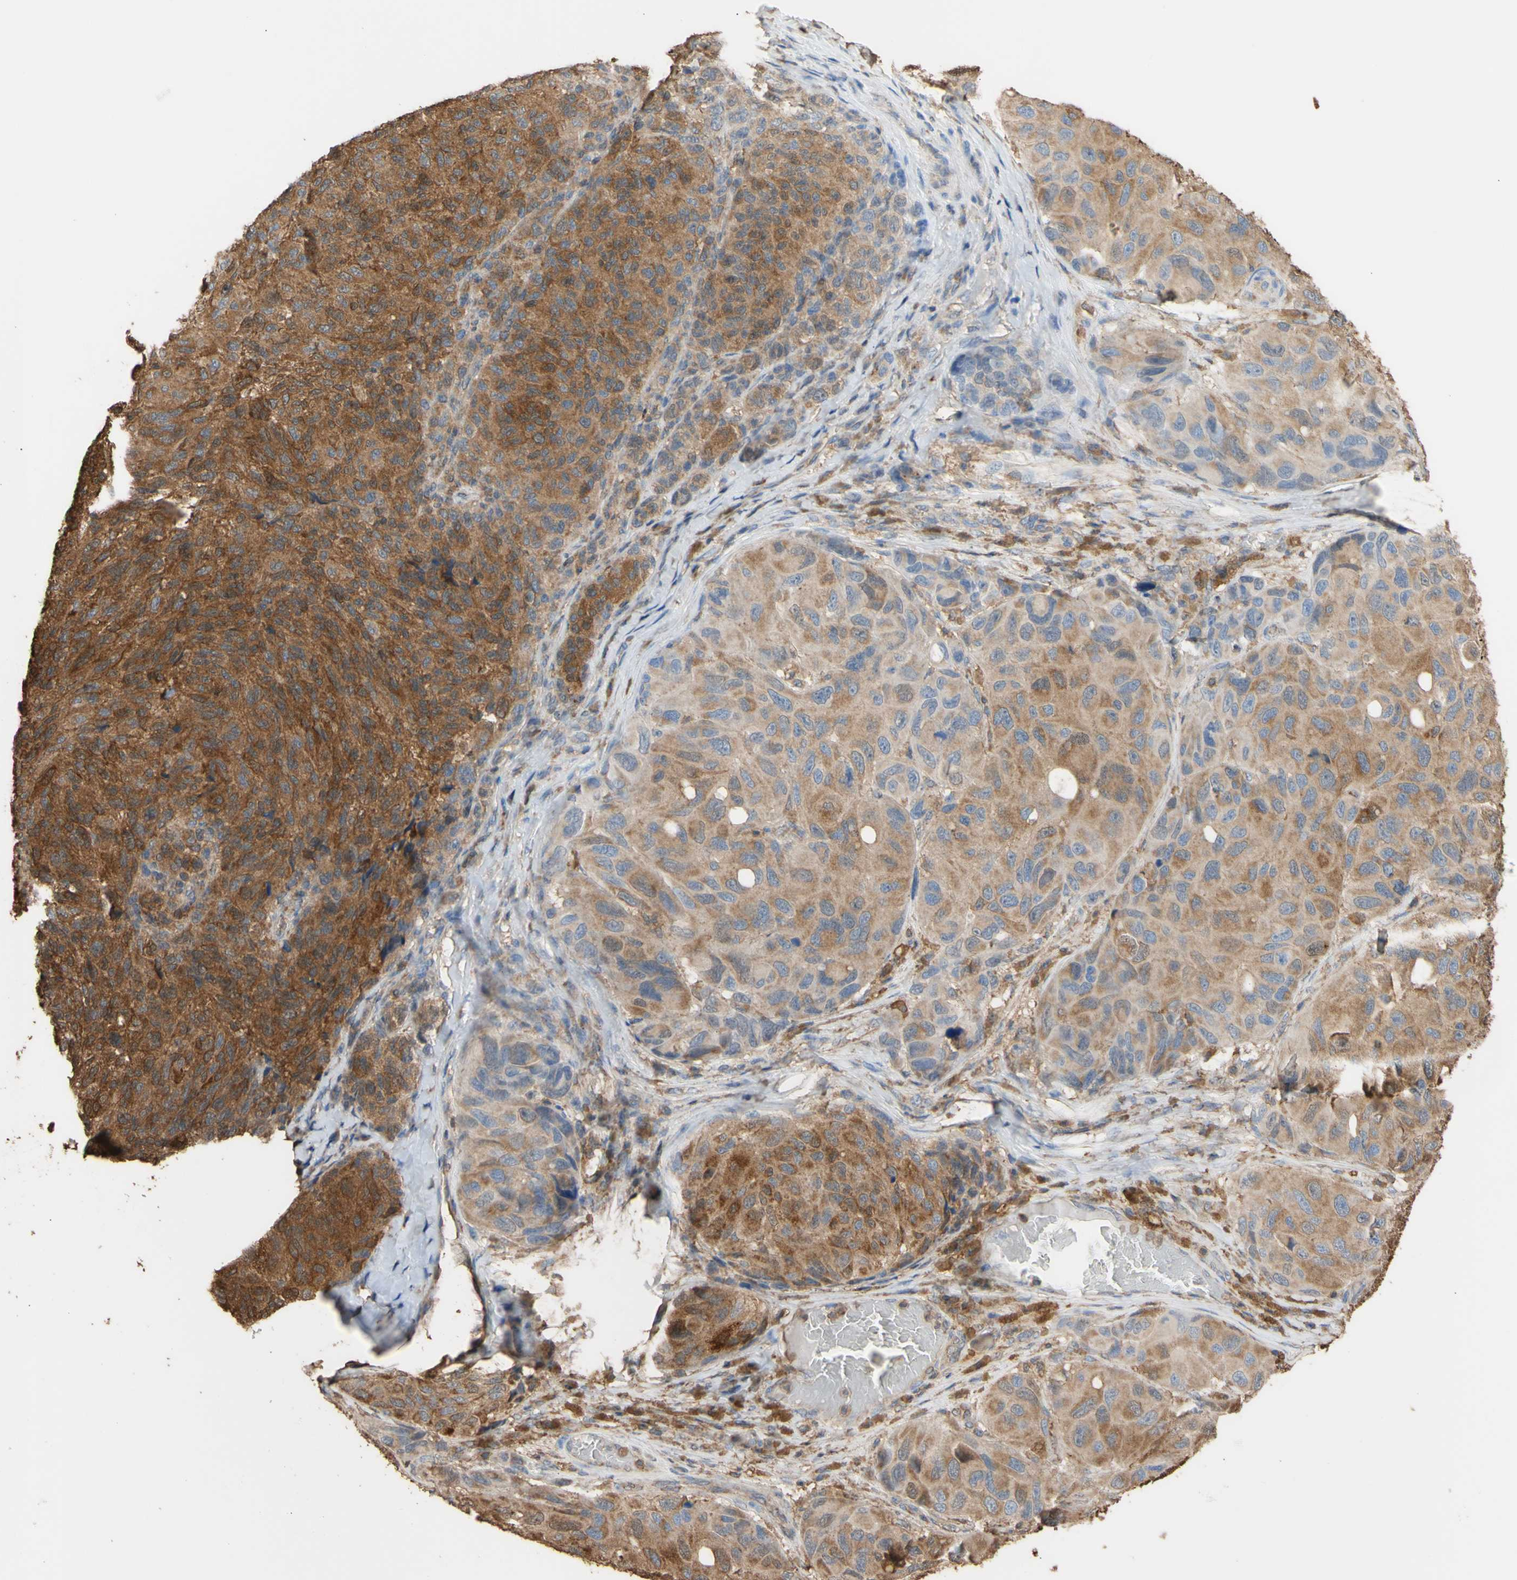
{"staining": {"intensity": "moderate", "quantity": ">75%", "location": "cytoplasmic/membranous"}, "tissue": "melanoma", "cell_type": "Tumor cells", "image_type": "cancer", "snomed": [{"axis": "morphology", "description": "Malignant melanoma, NOS"}, {"axis": "topography", "description": "Skin"}], "caption": "This is a histology image of IHC staining of melanoma, which shows moderate staining in the cytoplasmic/membranous of tumor cells.", "gene": "ALDH9A1", "patient": {"sex": "female", "age": 73}}